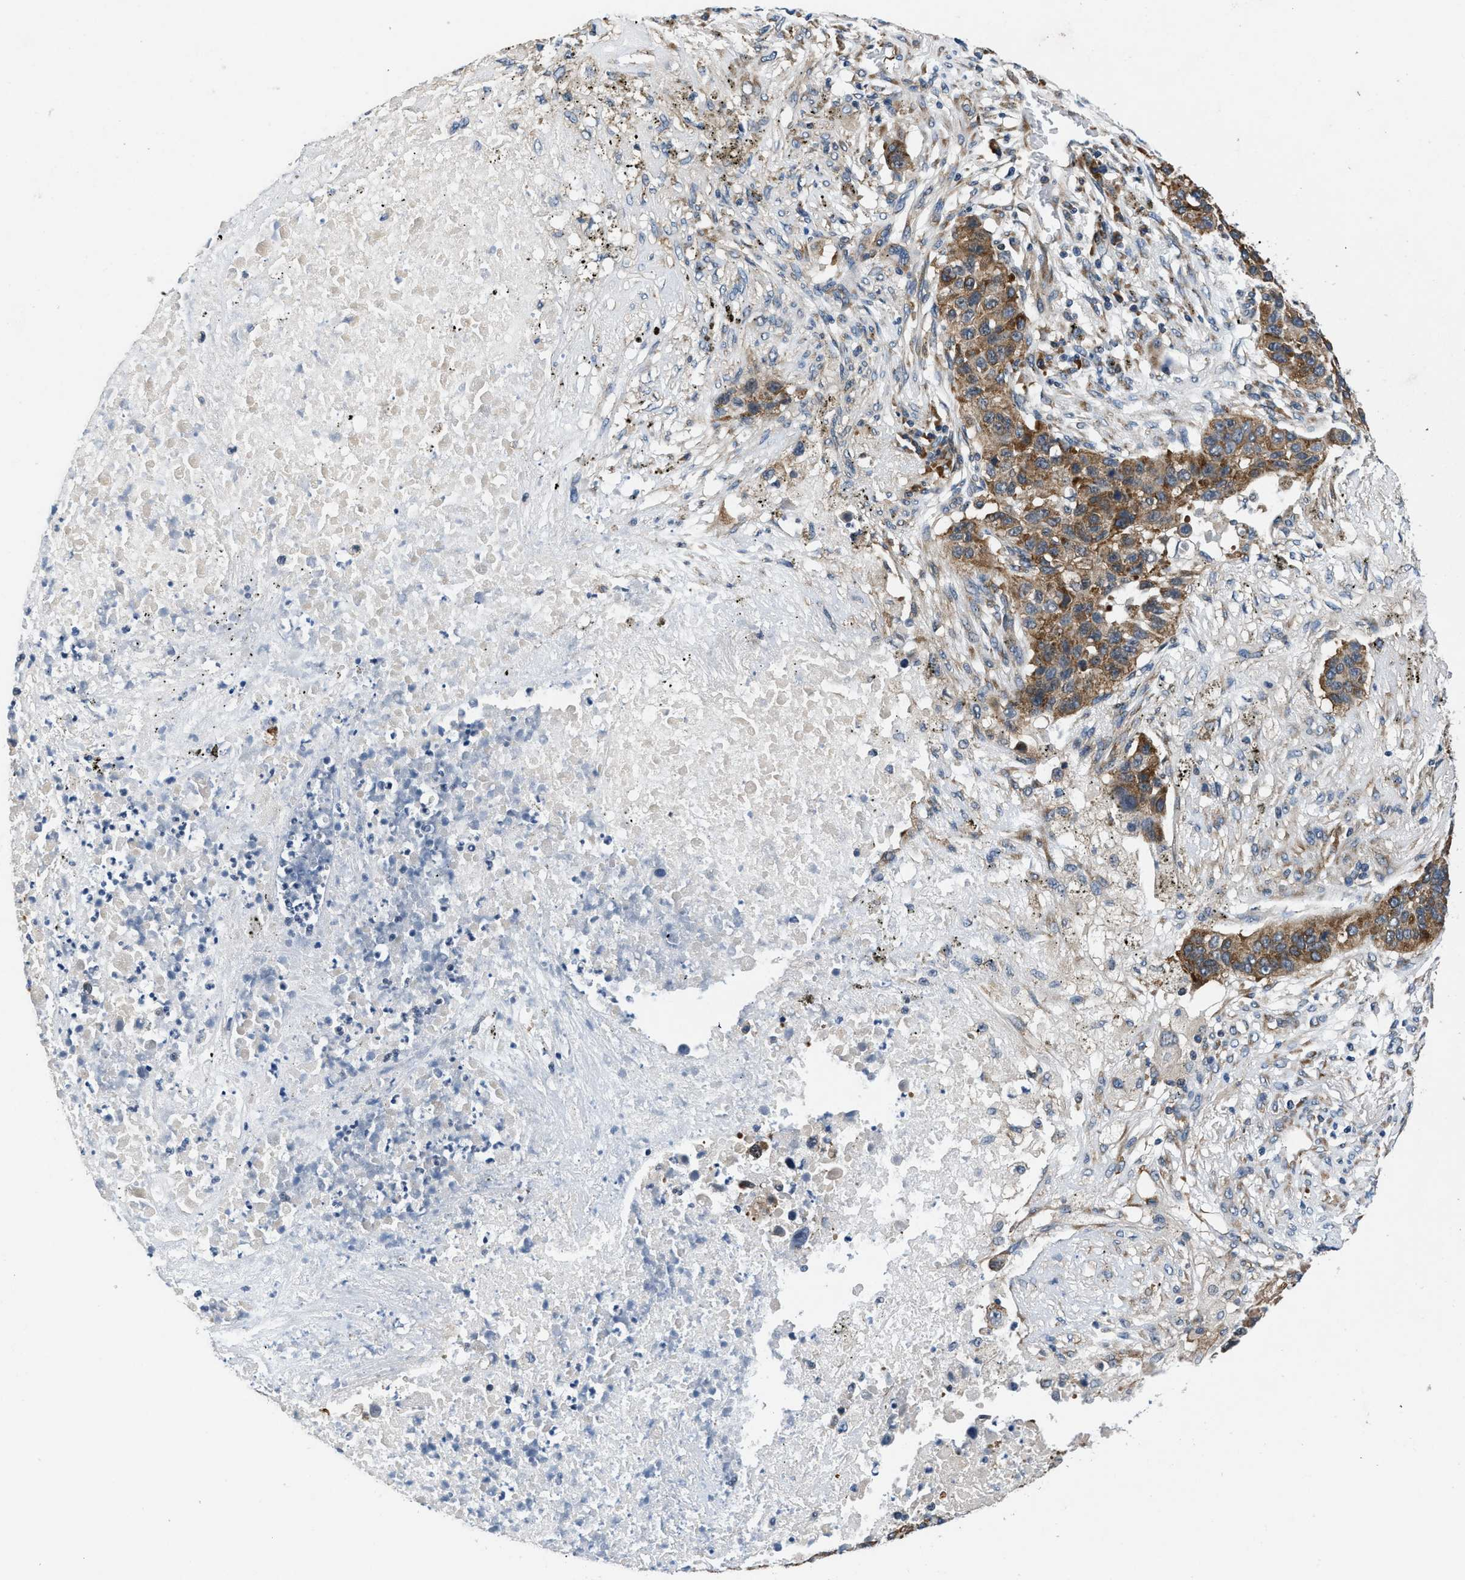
{"staining": {"intensity": "moderate", "quantity": ">75%", "location": "cytoplasmic/membranous"}, "tissue": "lung cancer", "cell_type": "Tumor cells", "image_type": "cancer", "snomed": [{"axis": "morphology", "description": "Squamous cell carcinoma, NOS"}, {"axis": "topography", "description": "Lung"}], "caption": "IHC histopathology image of lung cancer stained for a protein (brown), which shows medium levels of moderate cytoplasmic/membranous expression in approximately >75% of tumor cells.", "gene": "PA2G4", "patient": {"sex": "male", "age": 57}}